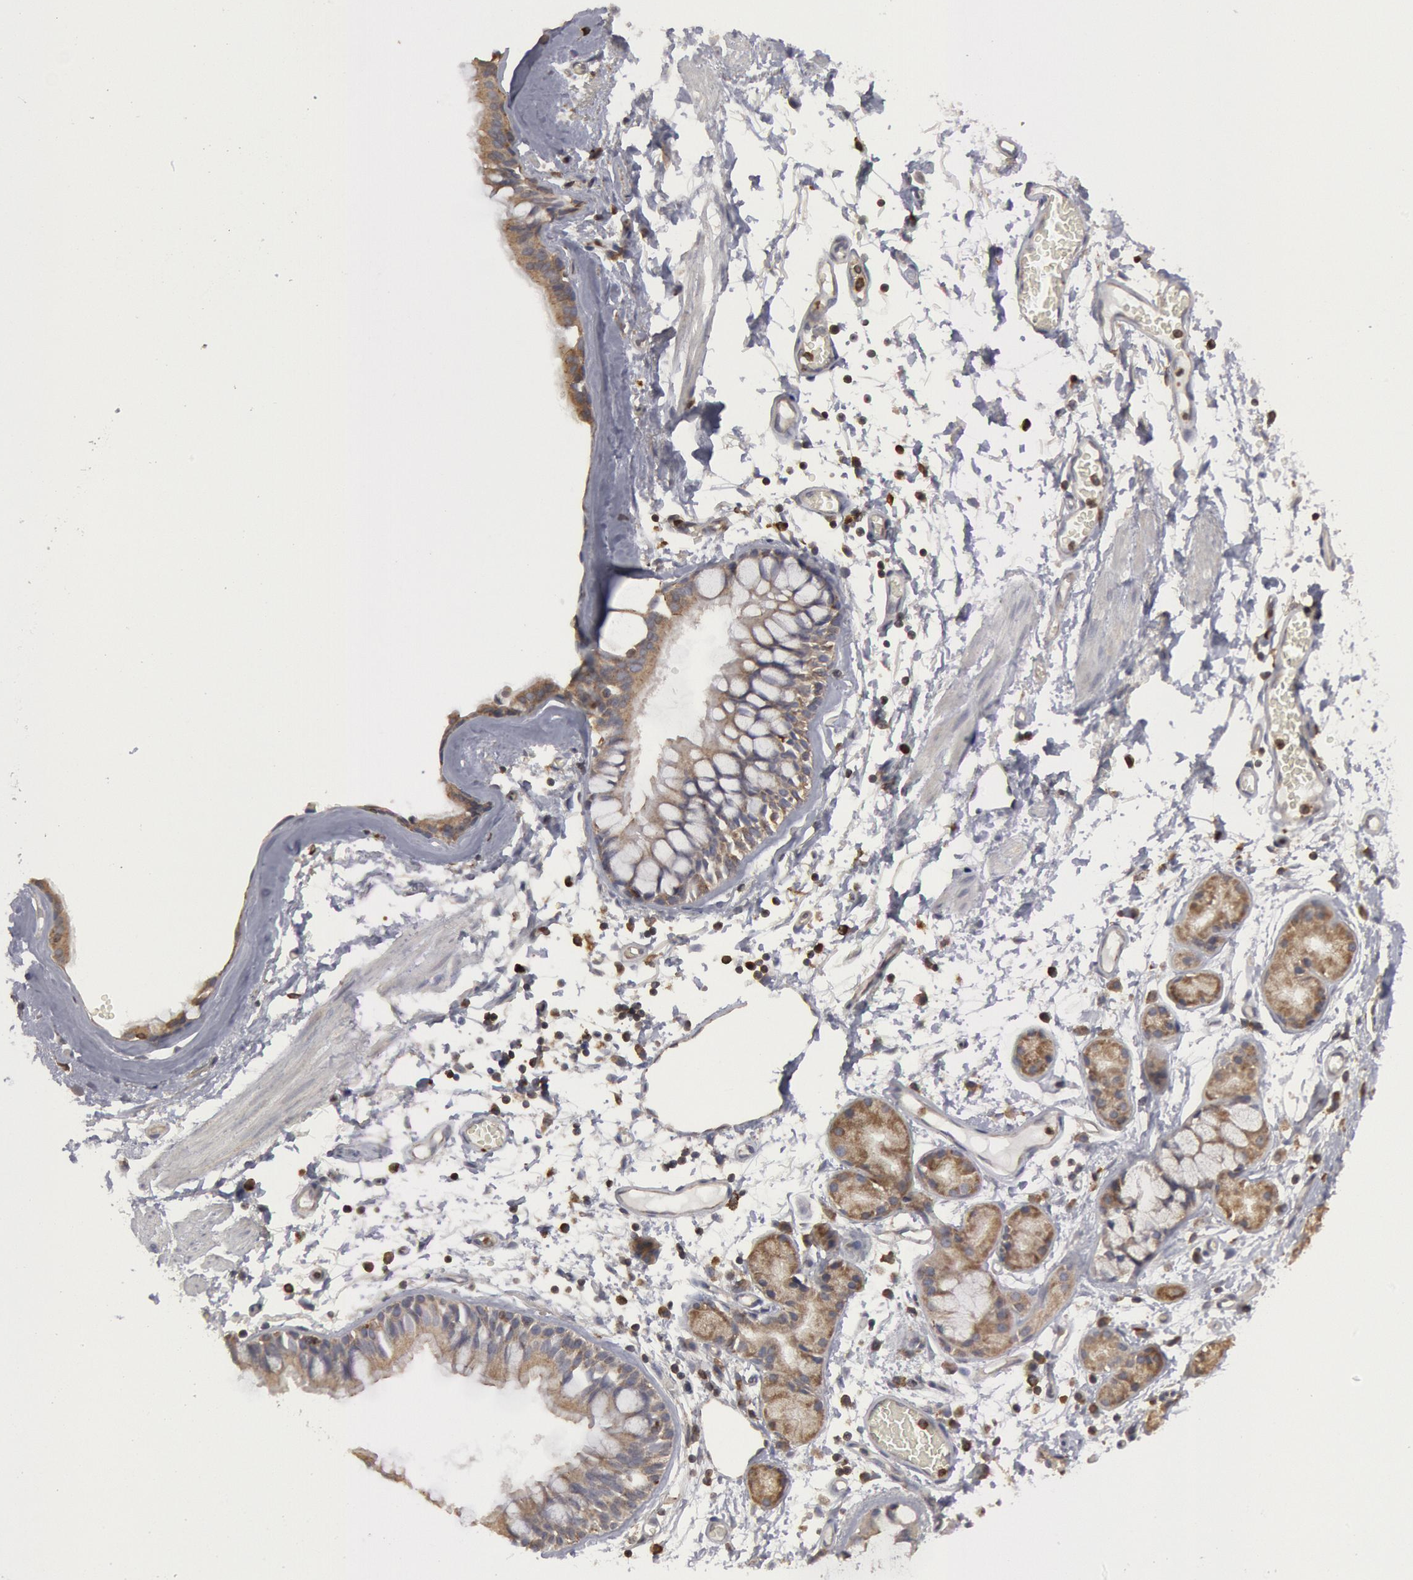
{"staining": {"intensity": "moderate", "quantity": ">75%", "location": "cytoplasmic/membranous"}, "tissue": "bronchus", "cell_type": "Respiratory epithelial cells", "image_type": "normal", "snomed": [{"axis": "morphology", "description": "Normal tissue, NOS"}, {"axis": "topography", "description": "Bronchus"}, {"axis": "topography", "description": "Lung"}], "caption": "A micrograph of bronchus stained for a protein shows moderate cytoplasmic/membranous brown staining in respiratory epithelial cells. (DAB IHC with brightfield microscopy, high magnification).", "gene": "OSBPL8", "patient": {"sex": "female", "age": 56}}